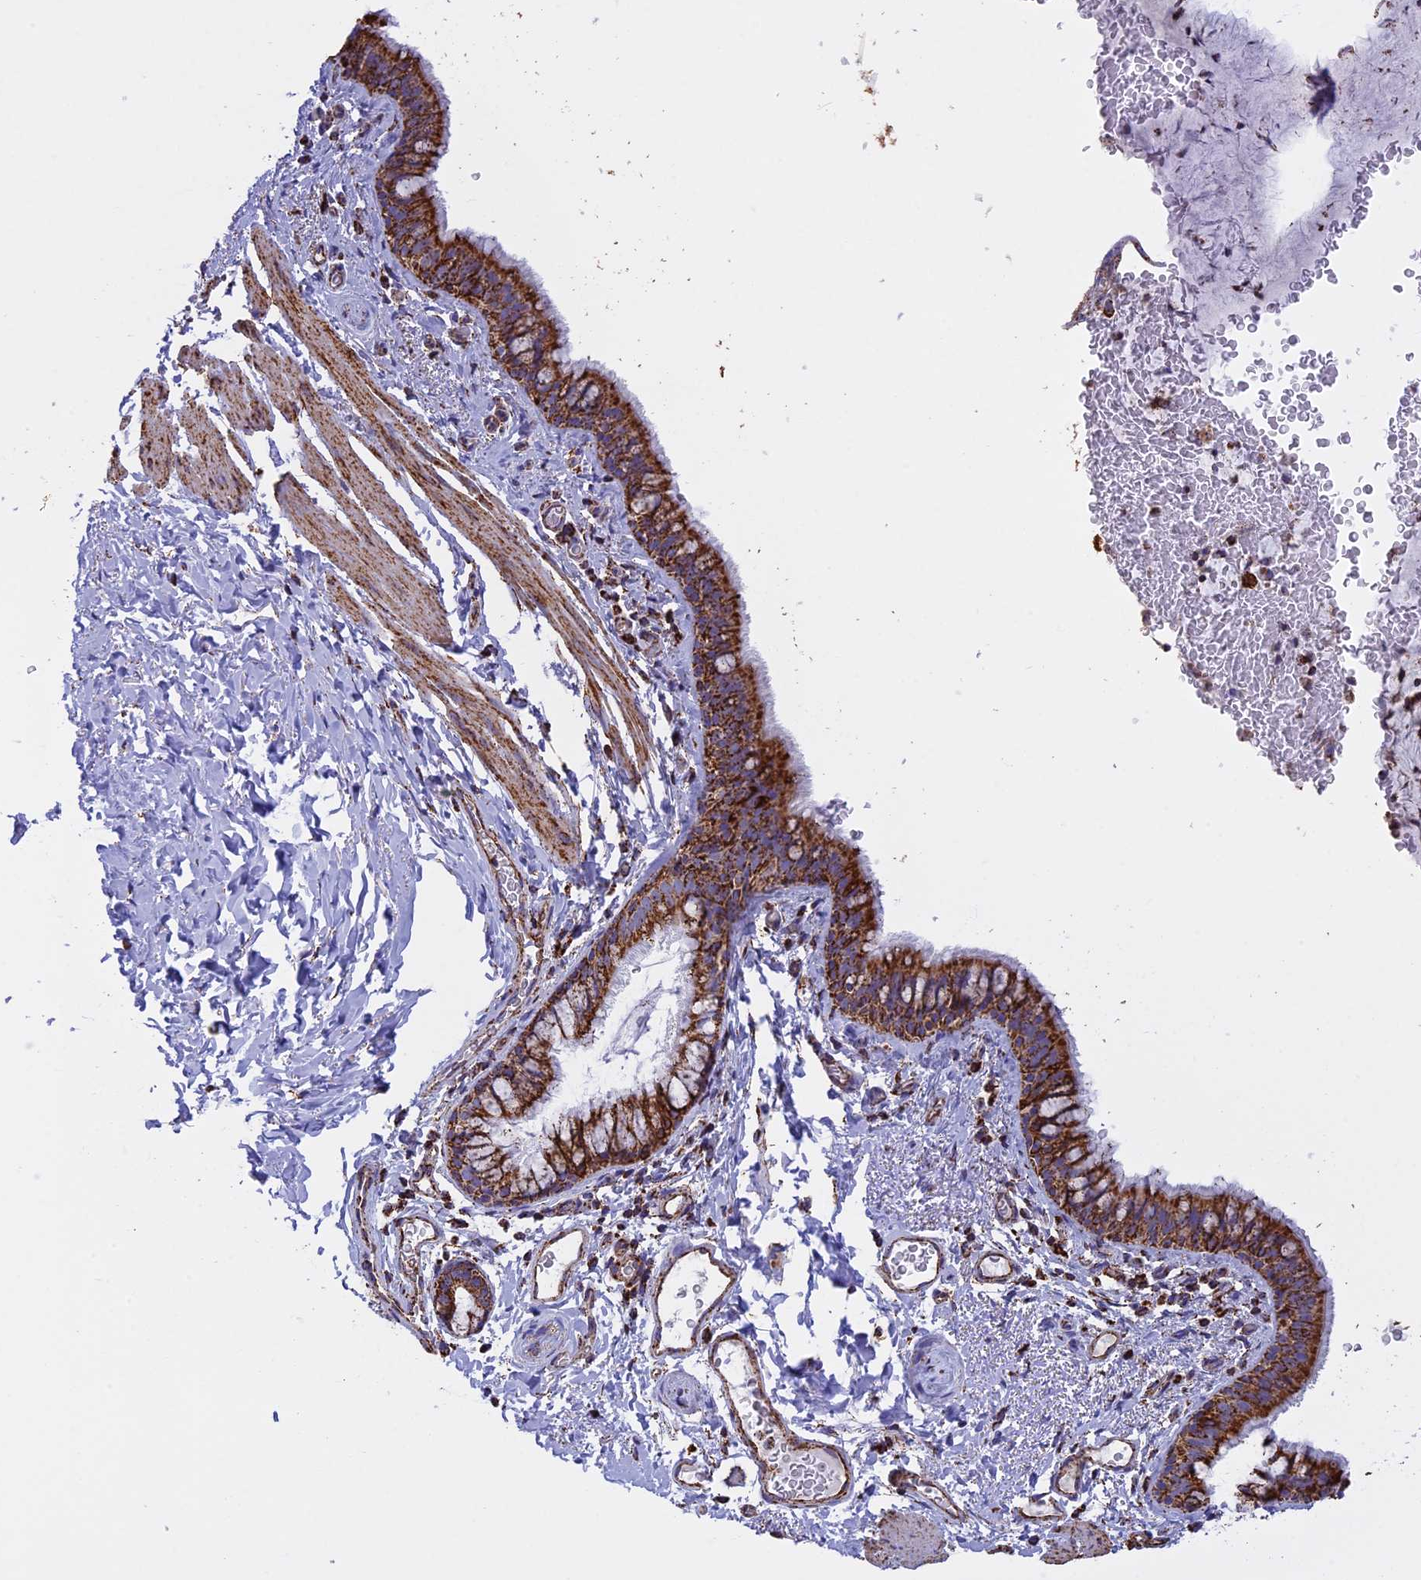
{"staining": {"intensity": "moderate", "quantity": ">75%", "location": "cytoplasmic/membranous"}, "tissue": "bronchus", "cell_type": "Respiratory epithelial cells", "image_type": "normal", "snomed": [{"axis": "morphology", "description": "Normal tissue, NOS"}, {"axis": "topography", "description": "Cartilage tissue"}, {"axis": "topography", "description": "Bronchus"}], "caption": "IHC (DAB) staining of benign human bronchus demonstrates moderate cytoplasmic/membranous protein staining in about >75% of respiratory epithelial cells. Immunohistochemistry (ihc) stains the protein of interest in brown and the nuclei are stained blue.", "gene": "KCNG1", "patient": {"sex": "female", "age": 36}}